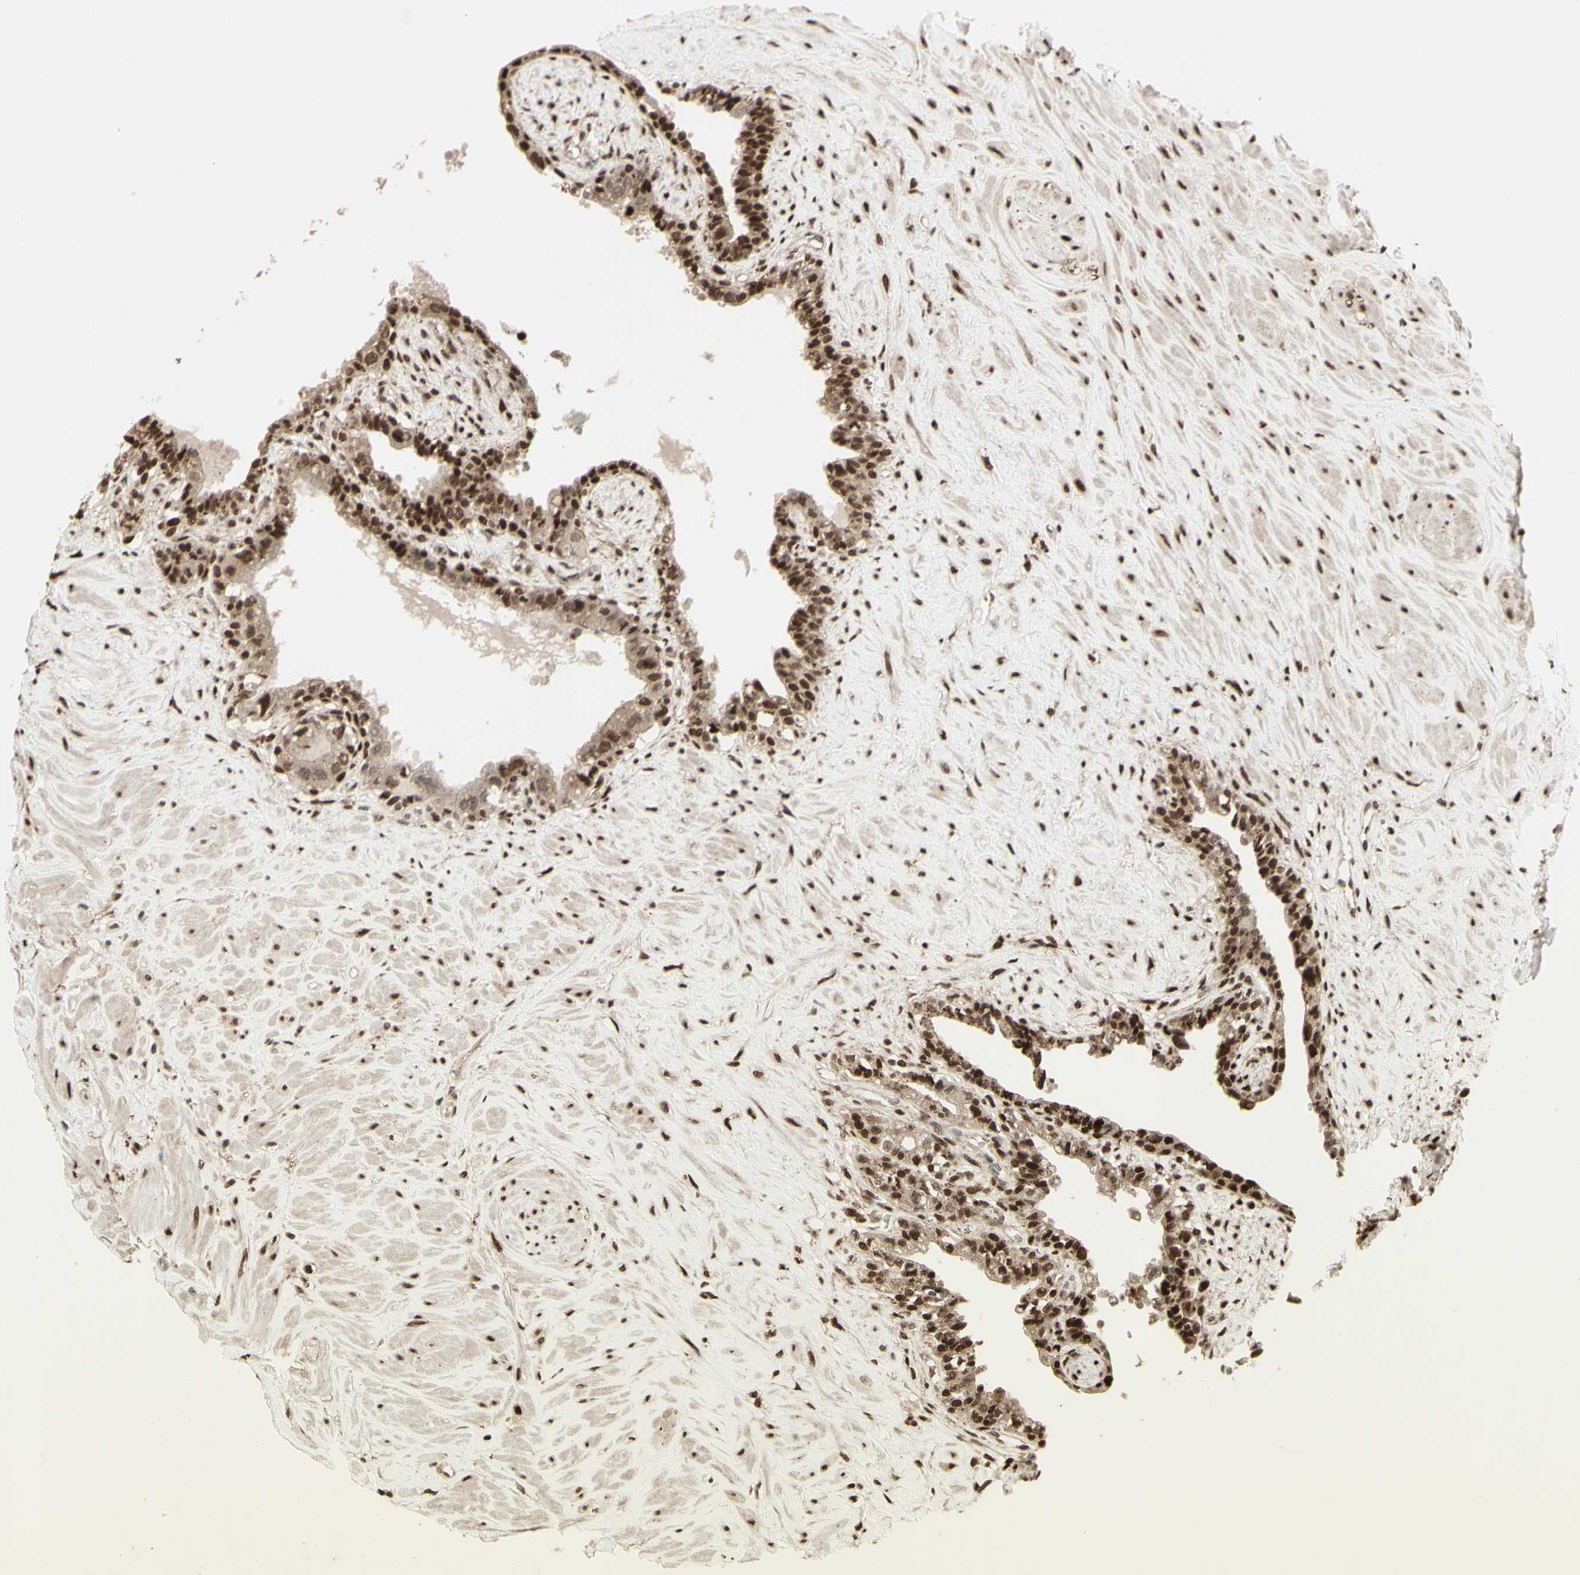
{"staining": {"intensity": "strong", "quantity": ">75%", "location": "cytoplasmic/membranous,nuclear"}, "tissue": "seminal vesicle", "cell_type": "Glandular cells", "image_type": "normal", "snomed": [{"axis": "morphology", "description": "Normal tissue, NOS"}, {"axis": "topography", "description": "Seminal veicle"}], "caption": "Glandular cells reveal strong cytoplasmic/membranous,nuclear positivity in approximately >75% of cells in unremarkable seminal vesicle.", "gene": "CBX1", "patient": {"sex": "male", "age": 63}}